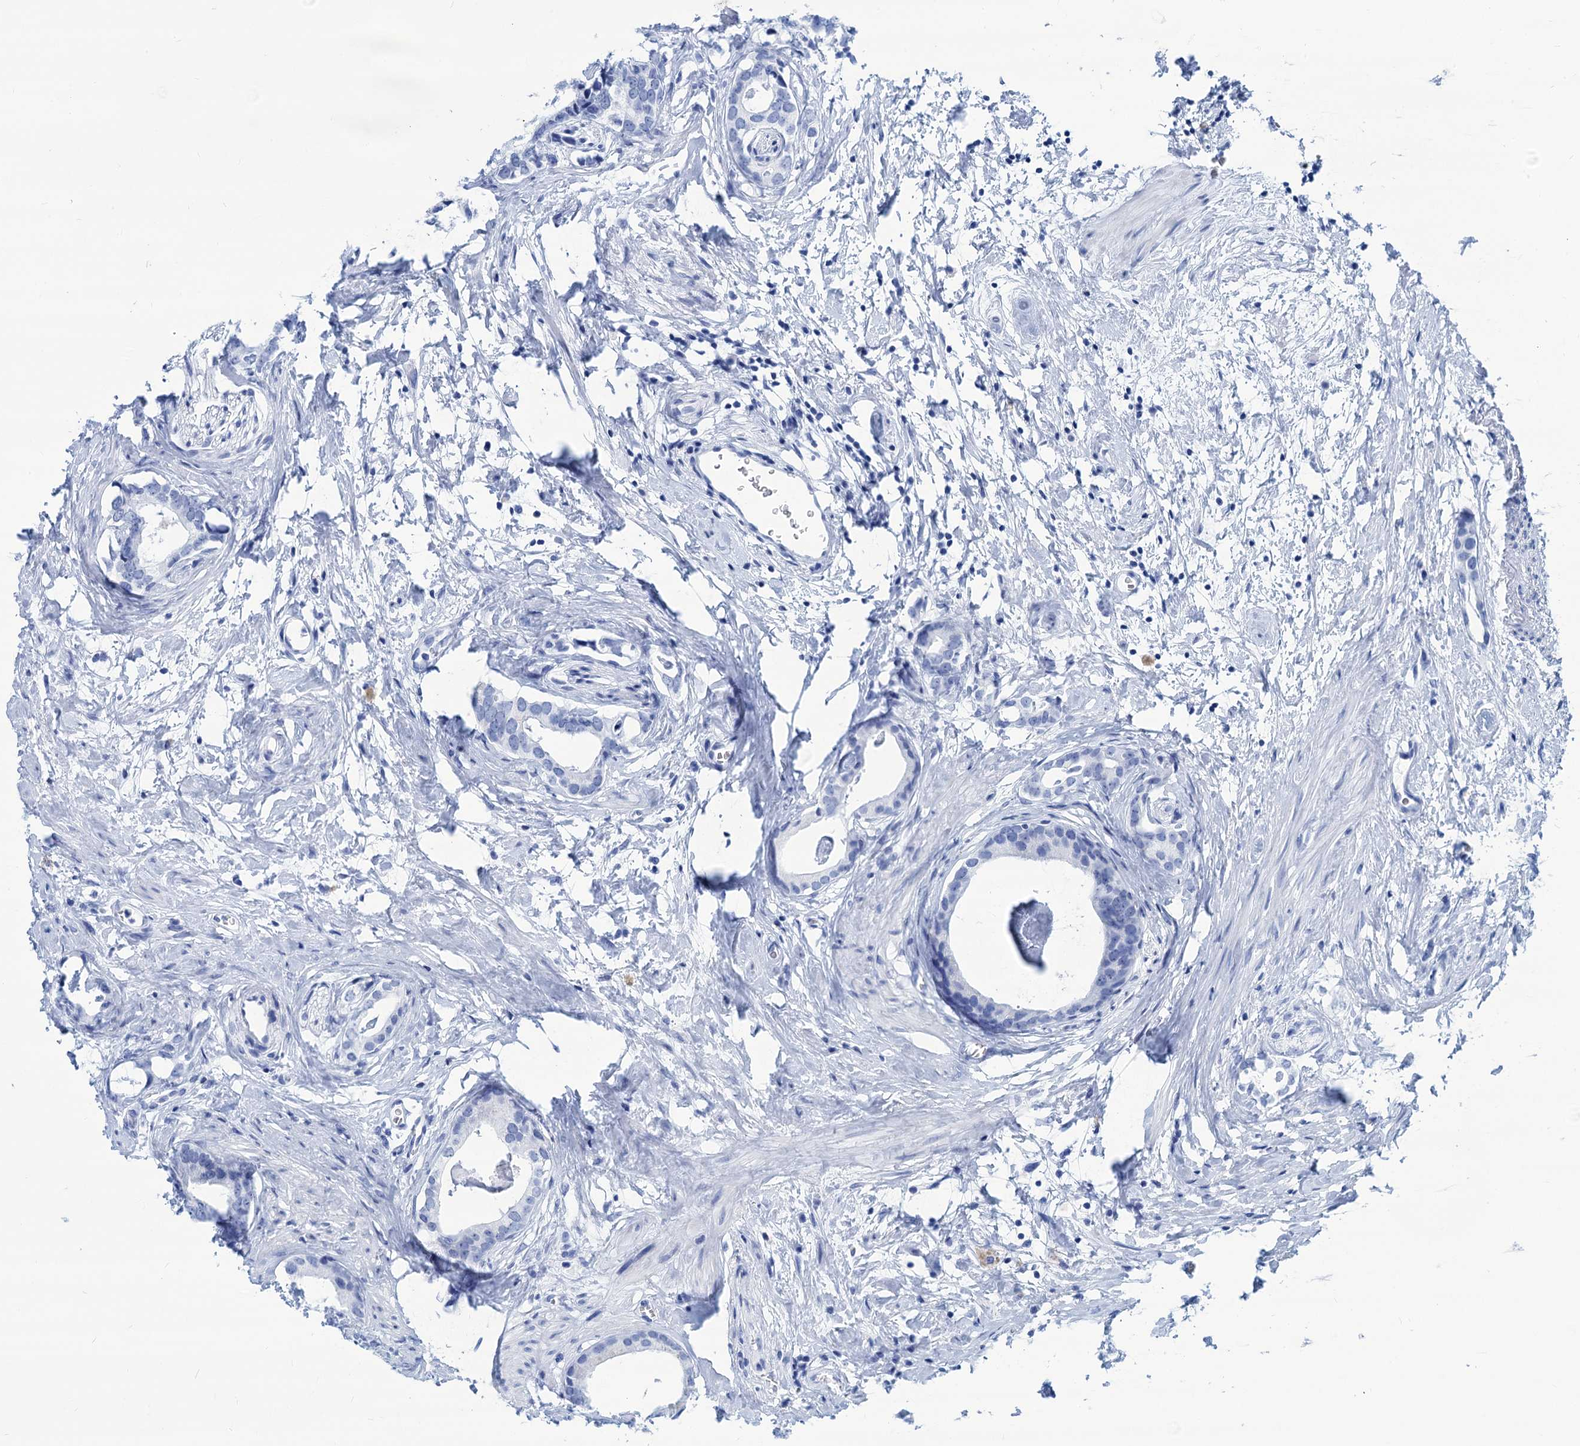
{"staining": {"intensity": "negative", "quantity": "none", "location": "none"}, "tissue": "prostate cancer", "cell_type": "Tumor cells", "image_type": "cancer", "snomed": [{"axis": "morphology", "description": "Adenocarcinoma, Low grade"}, {"axis": "topography", "description": "Prostate"}], "caption": "Prostate cancer stained for a protein using IHC shows no positivity tumor cells.", "gene": "CABYR", "patient": {"sex": "male", "age": 63}}